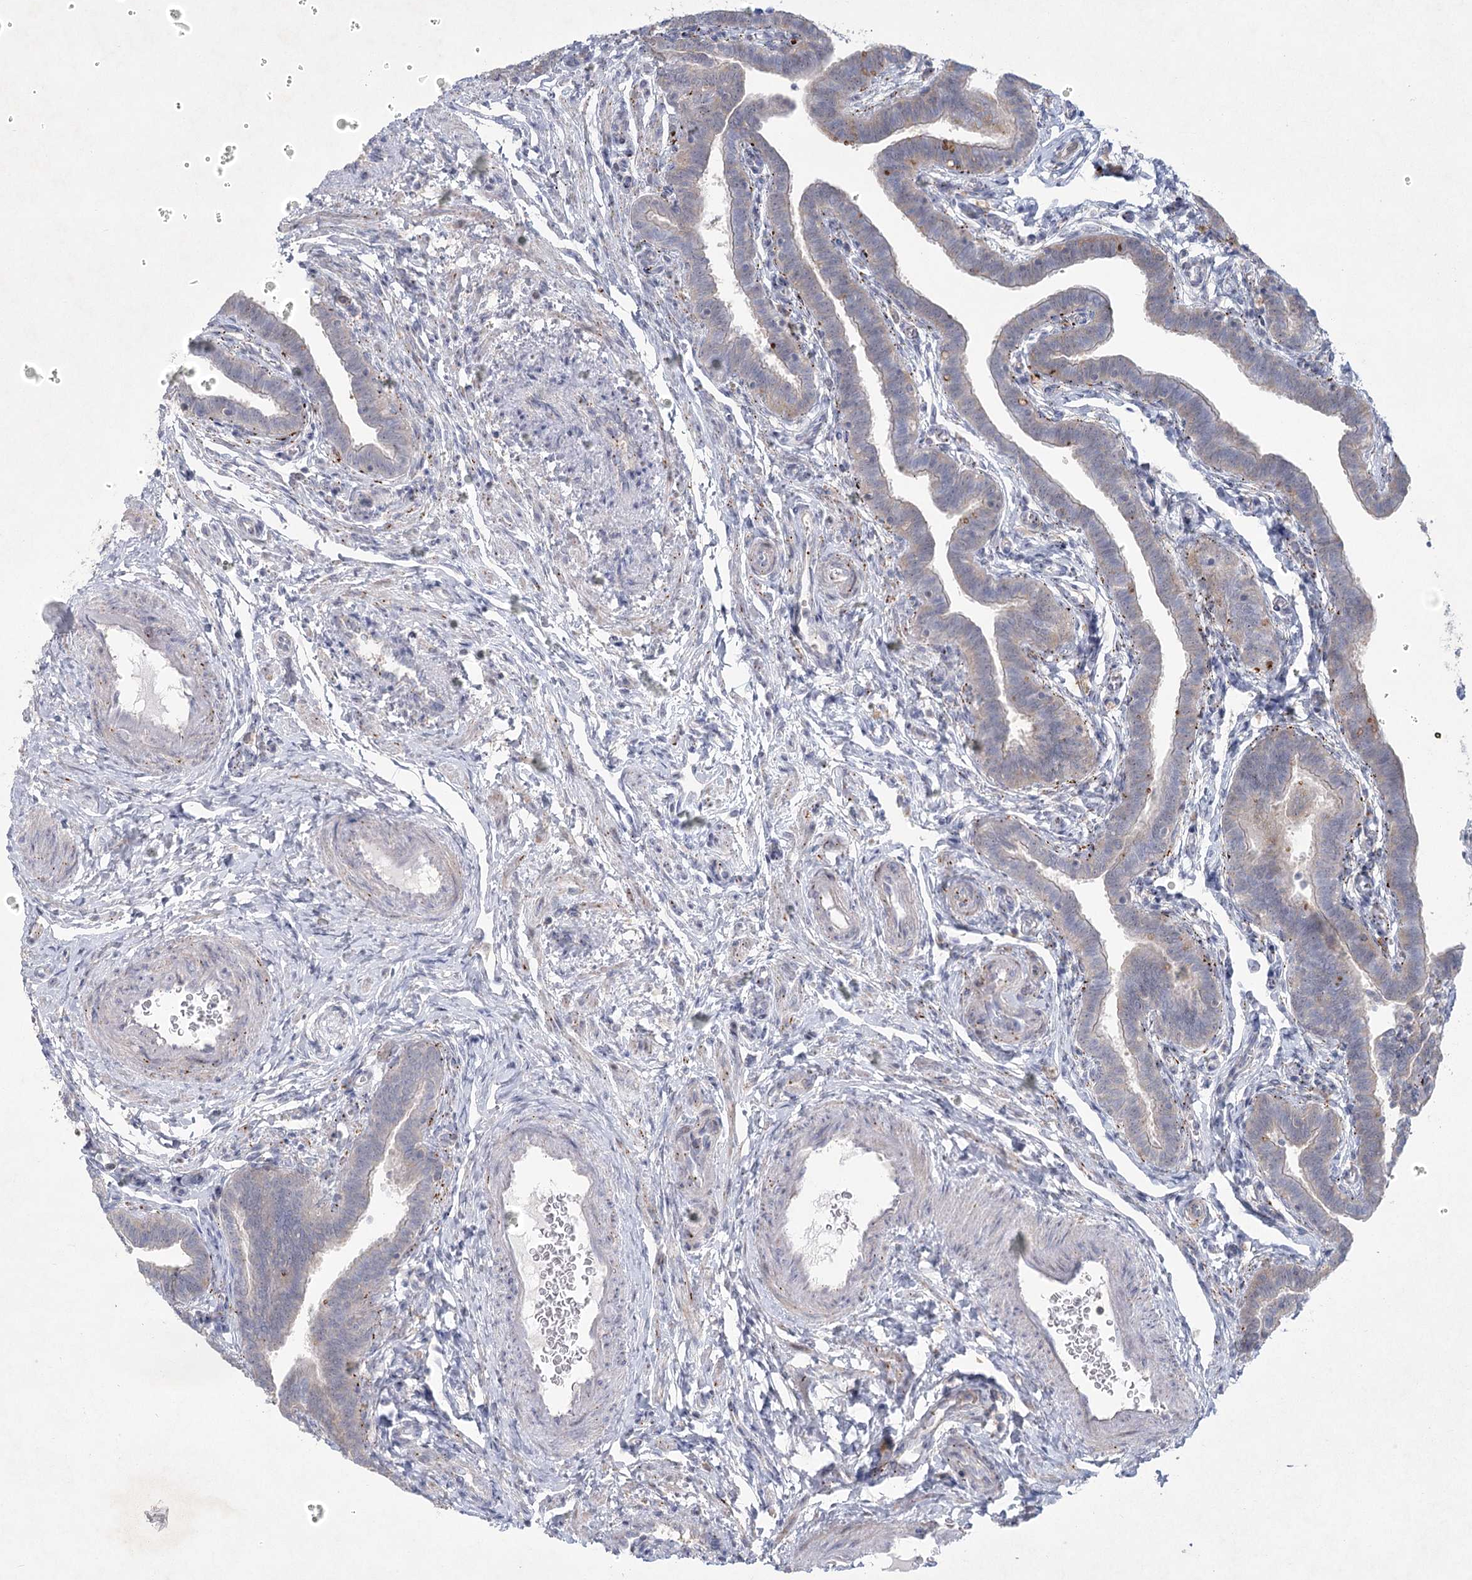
{"staining": {"intensity": "weak", "quantity": "25%-75%", "location": "cytoplasmic/membranous"}, "tissue": "fallopian tube", "cell_type": "Glandular cells", "image_type": "normal", "snomed": [{"axis": "morphology", "description": "Normal tissue, NOS"}, {"axis": "topography", "description": "Fallopian tube"}], "caption": "The histopathology image displays immunohistochemical staining of normal fallopian tube. There is weak cytoplasmic/membranous expression is identified in approximately 25%-75% of glandular cells.", "gene": "FAM110C", "patient": {"sex": "female", "age": 36}}